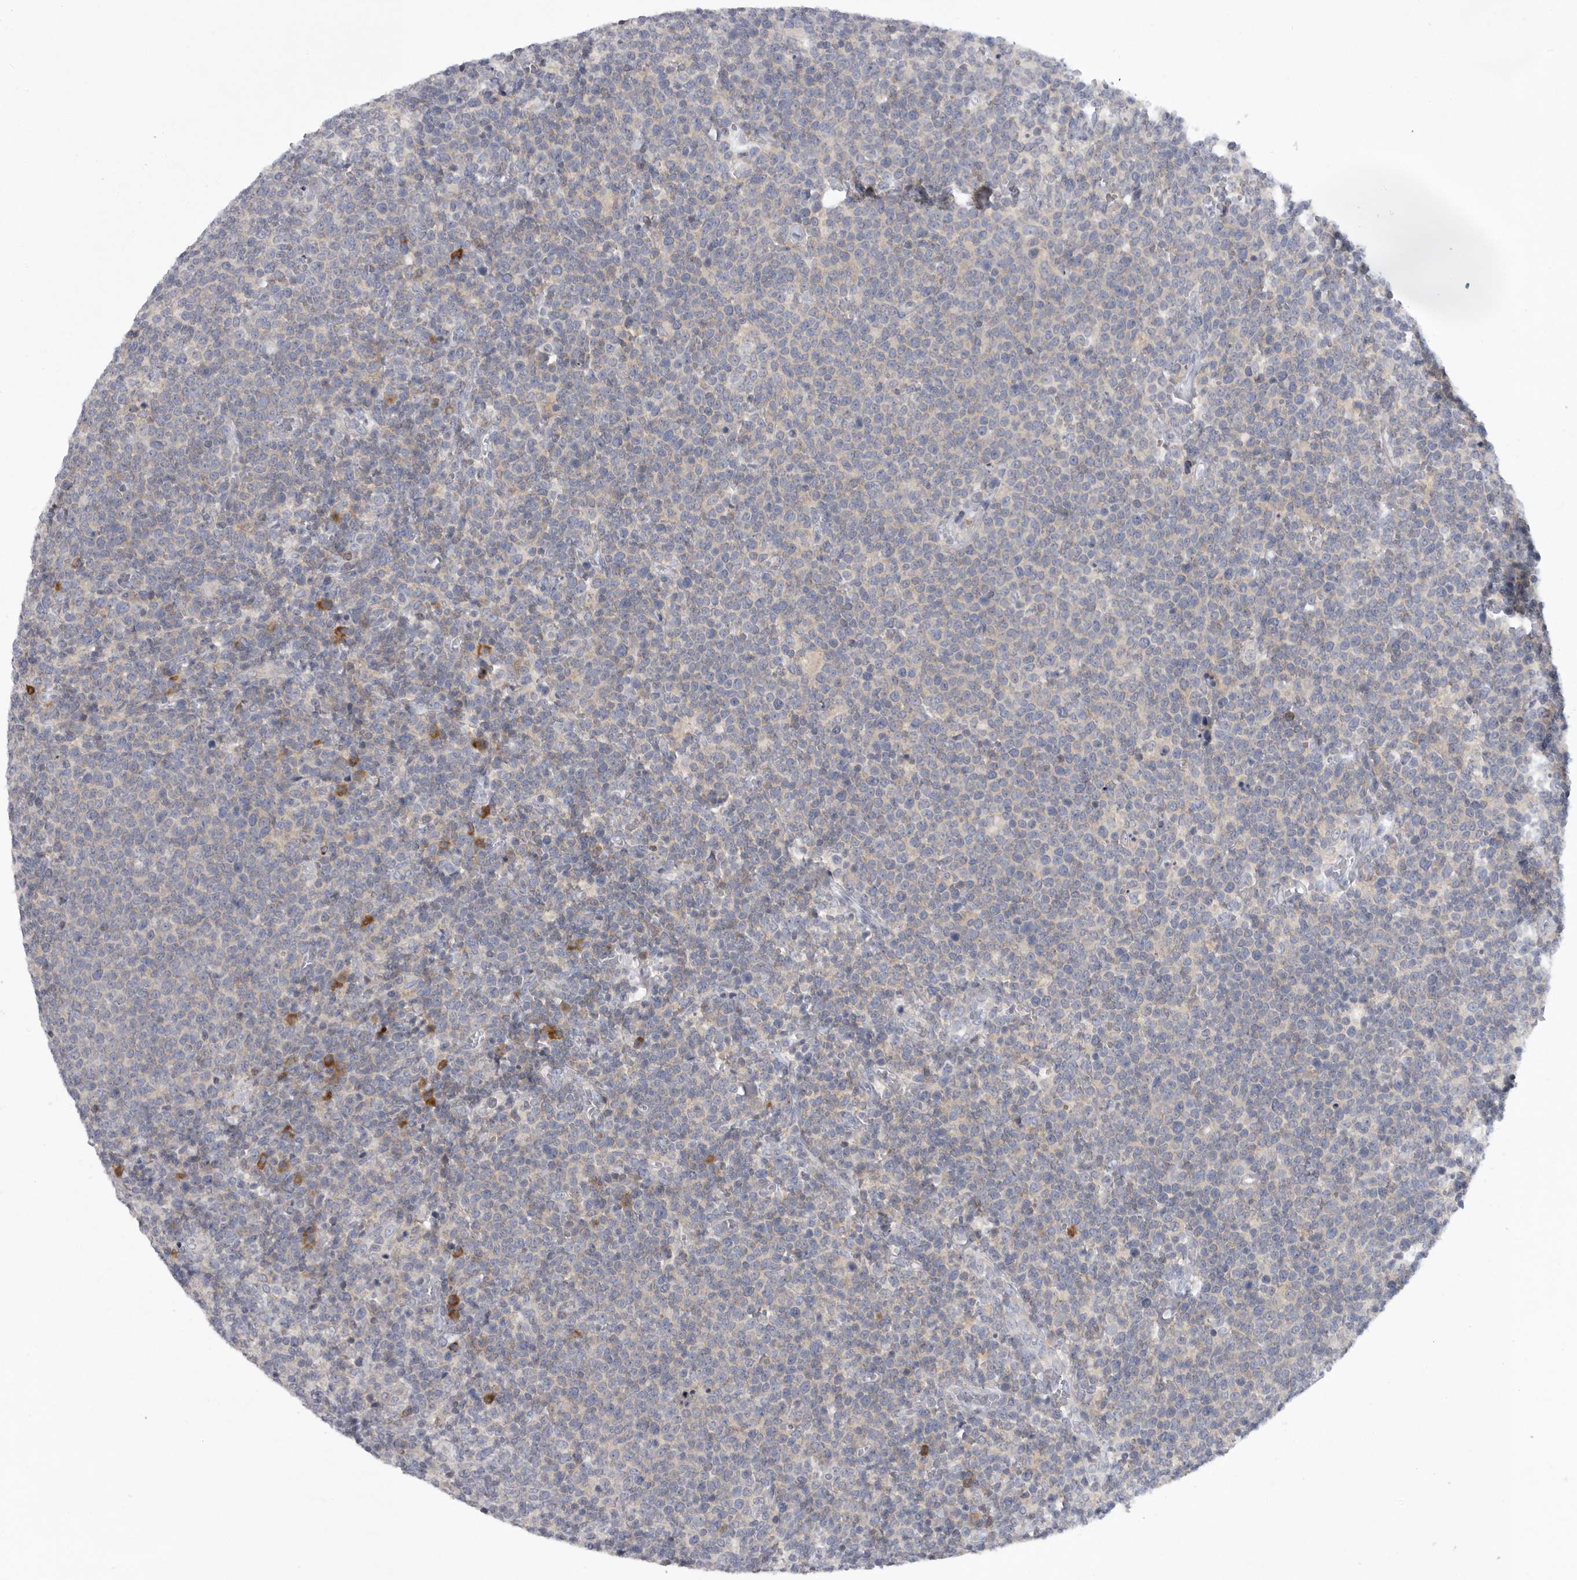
{"staining": {"intensity": "negative", "quantity": "none", "location": "none"}, "tissue": "lymphoma", "cell_type": "Tumor cells", "image_type": "cancer", "snomed": [{"axis": "morphology", "description": "Malignant lymphoma, non-Hodgkin's type, High grade"}, {"axis": "topography", "description": "Lymph node"}], "caption": "There is no significant positivity in tumor cells of lymphoma.", "gene": "USP24", "patient": {"sex": "male", "age": 61}}